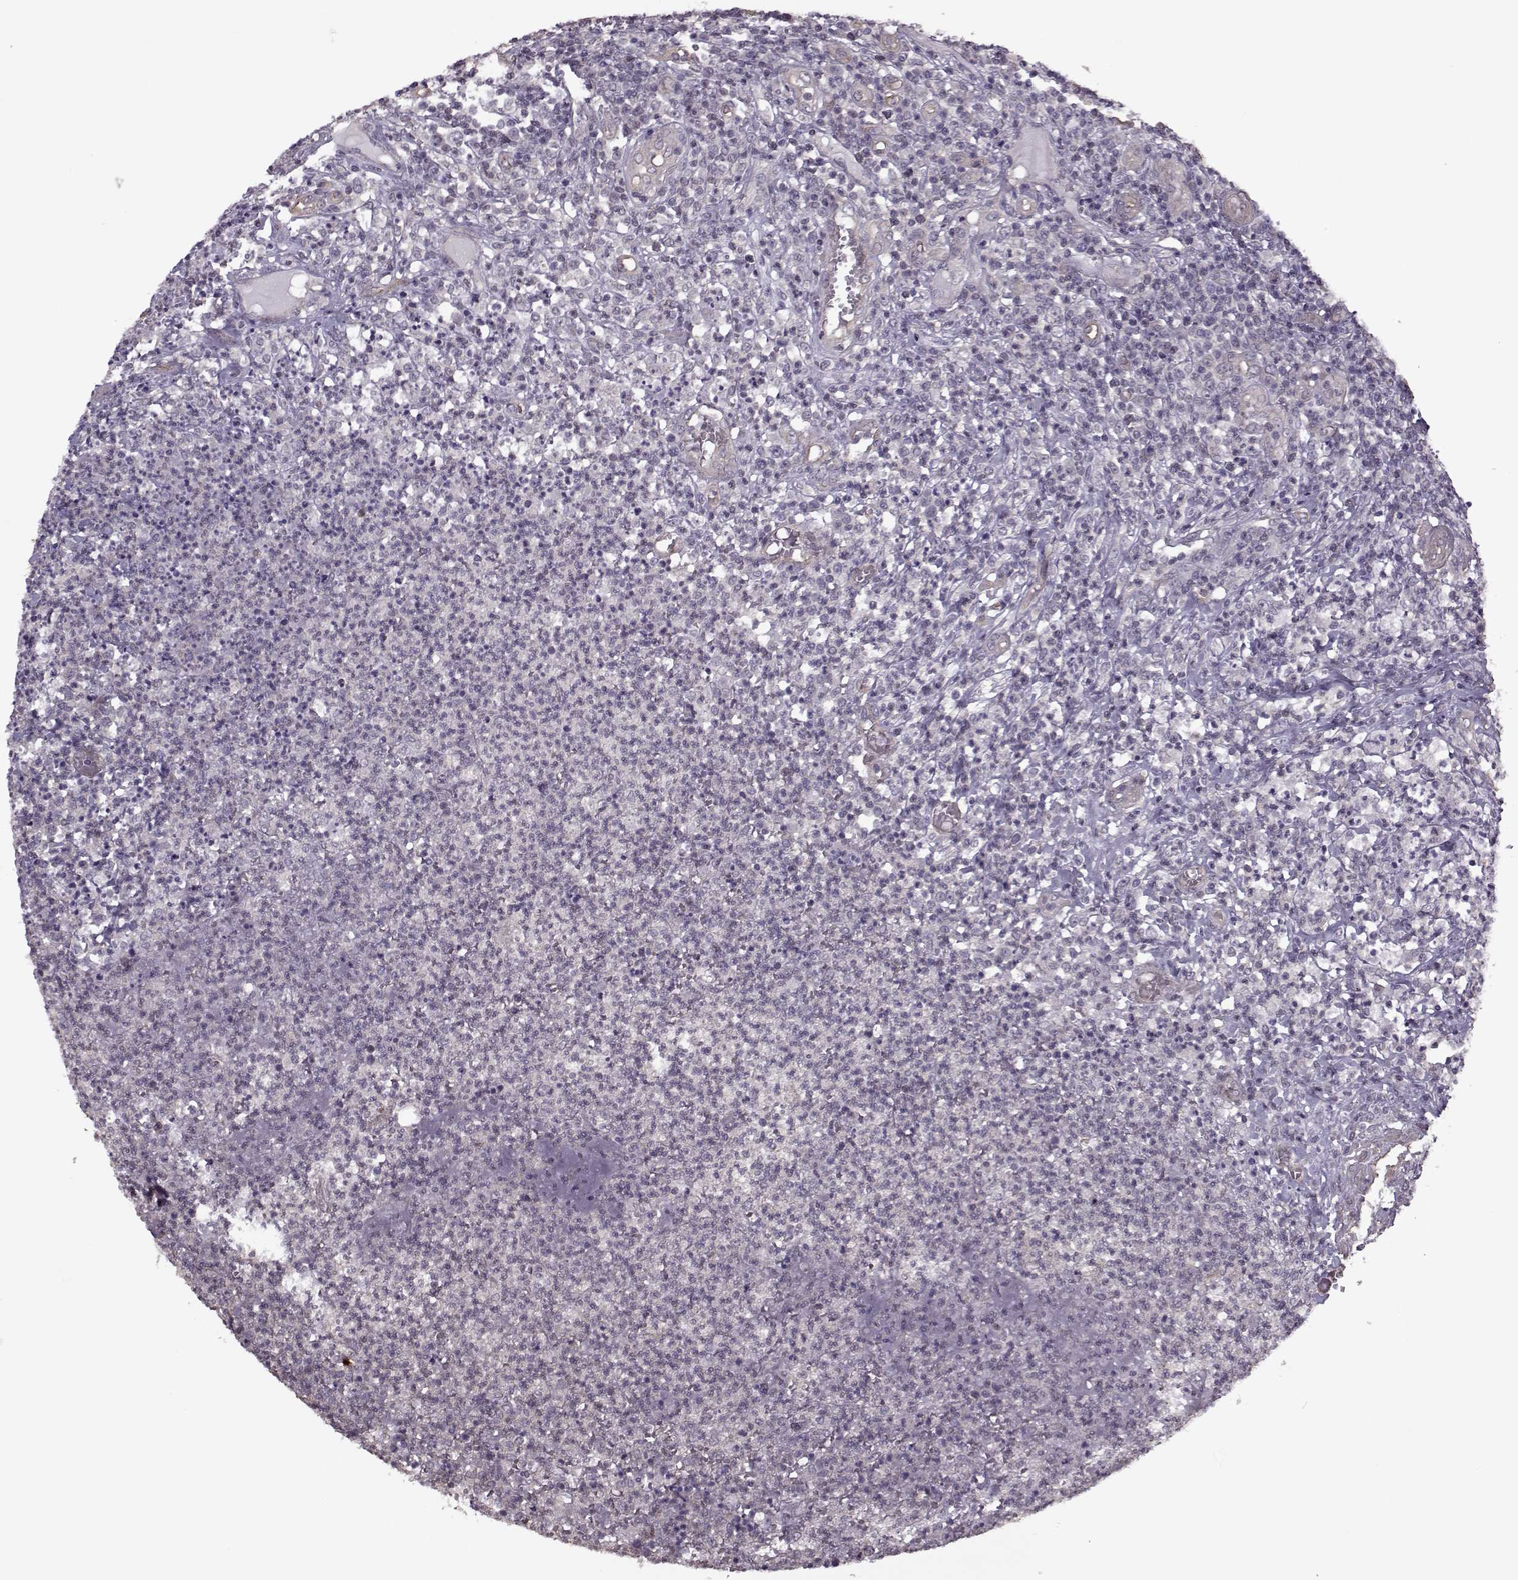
{"staining": {"intensity": "weak", "quantity": ">75%", "location": "cytoplasmic/membranous"}, "tissue": "appendix", "cell_type": "Glandular cells", "image_type": "normal", "snomed": [{"axis": "morphology", "description": "Normal tissue, NOS"}, {"axis": "morphology", "description": "Inflammation, NOS"}, {"axis": "topography", "description": "Appendix"}], "caption": "Human appendix stained for a protein (brown) shows weak cytoplasmic/membranous positive staining in approximately >75% of glandular cells.", "gene": "KRT9", "patient": {"sex": "male", "age": 16}}